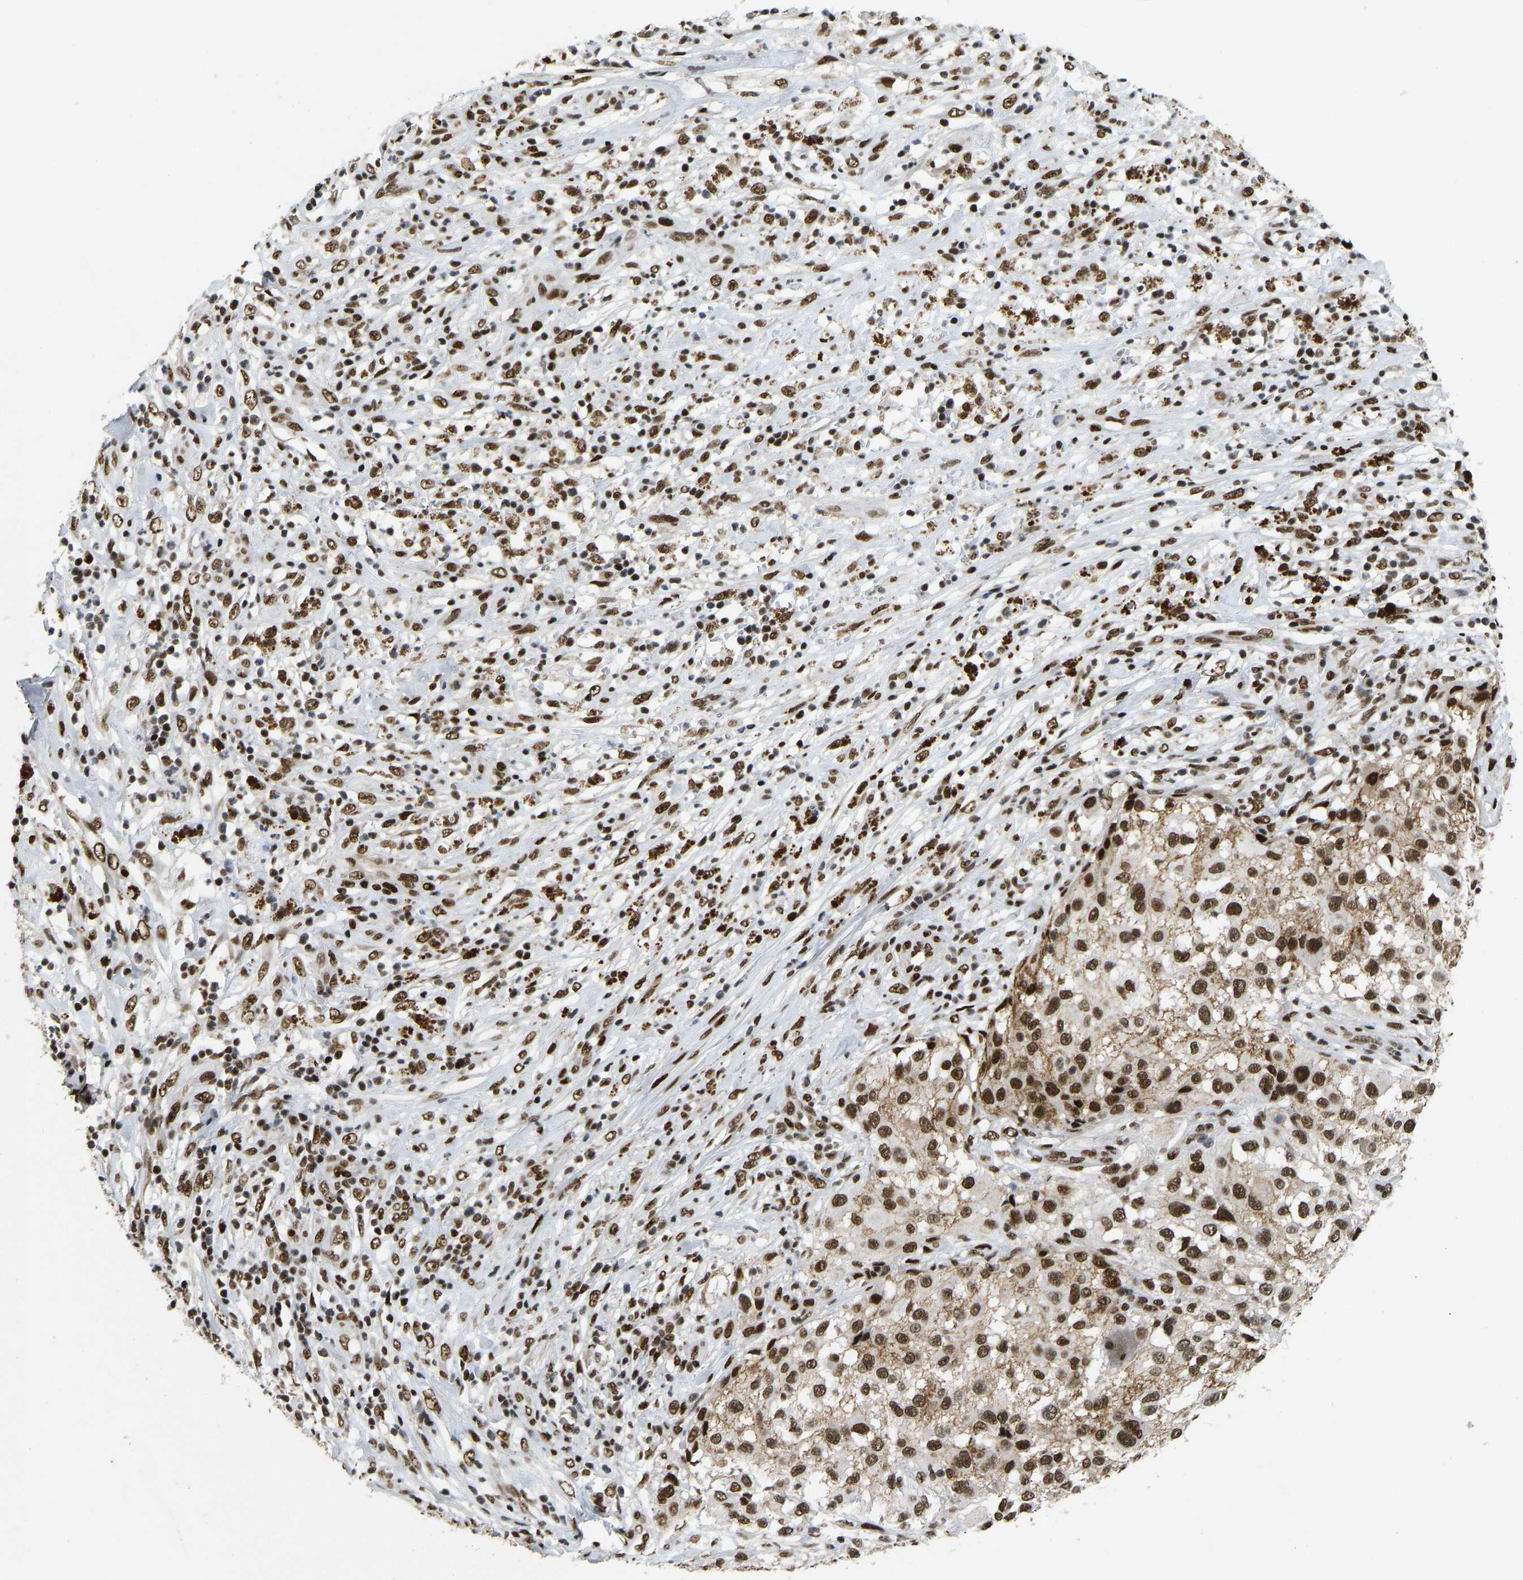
{"staining": {"intensity": "strong", "quantity": ">75%", "location": "cytoplasmic/membranous,nuclear"}, "tissue": "melanoma", "cell_type": "Tumor cells", "image_type": "cancer", "snomed": [{"axis": "morphology", "description": "Necrosis, NOS"}, {"axis": "morphology", "description": "Malignant melanoma, NOS"}, {"axis": "topography", "description": "Skin"}], "caption": "A high-resolution photomicrograph shows immunohistochemistry (IHC) staining of melanoma, which demonstrates strong cytoplasmic/membranous and nuclear expression in about >75% of tumor cells.", "gene": "FOXK1", "patient": {"sex": "female", "age": 87}}